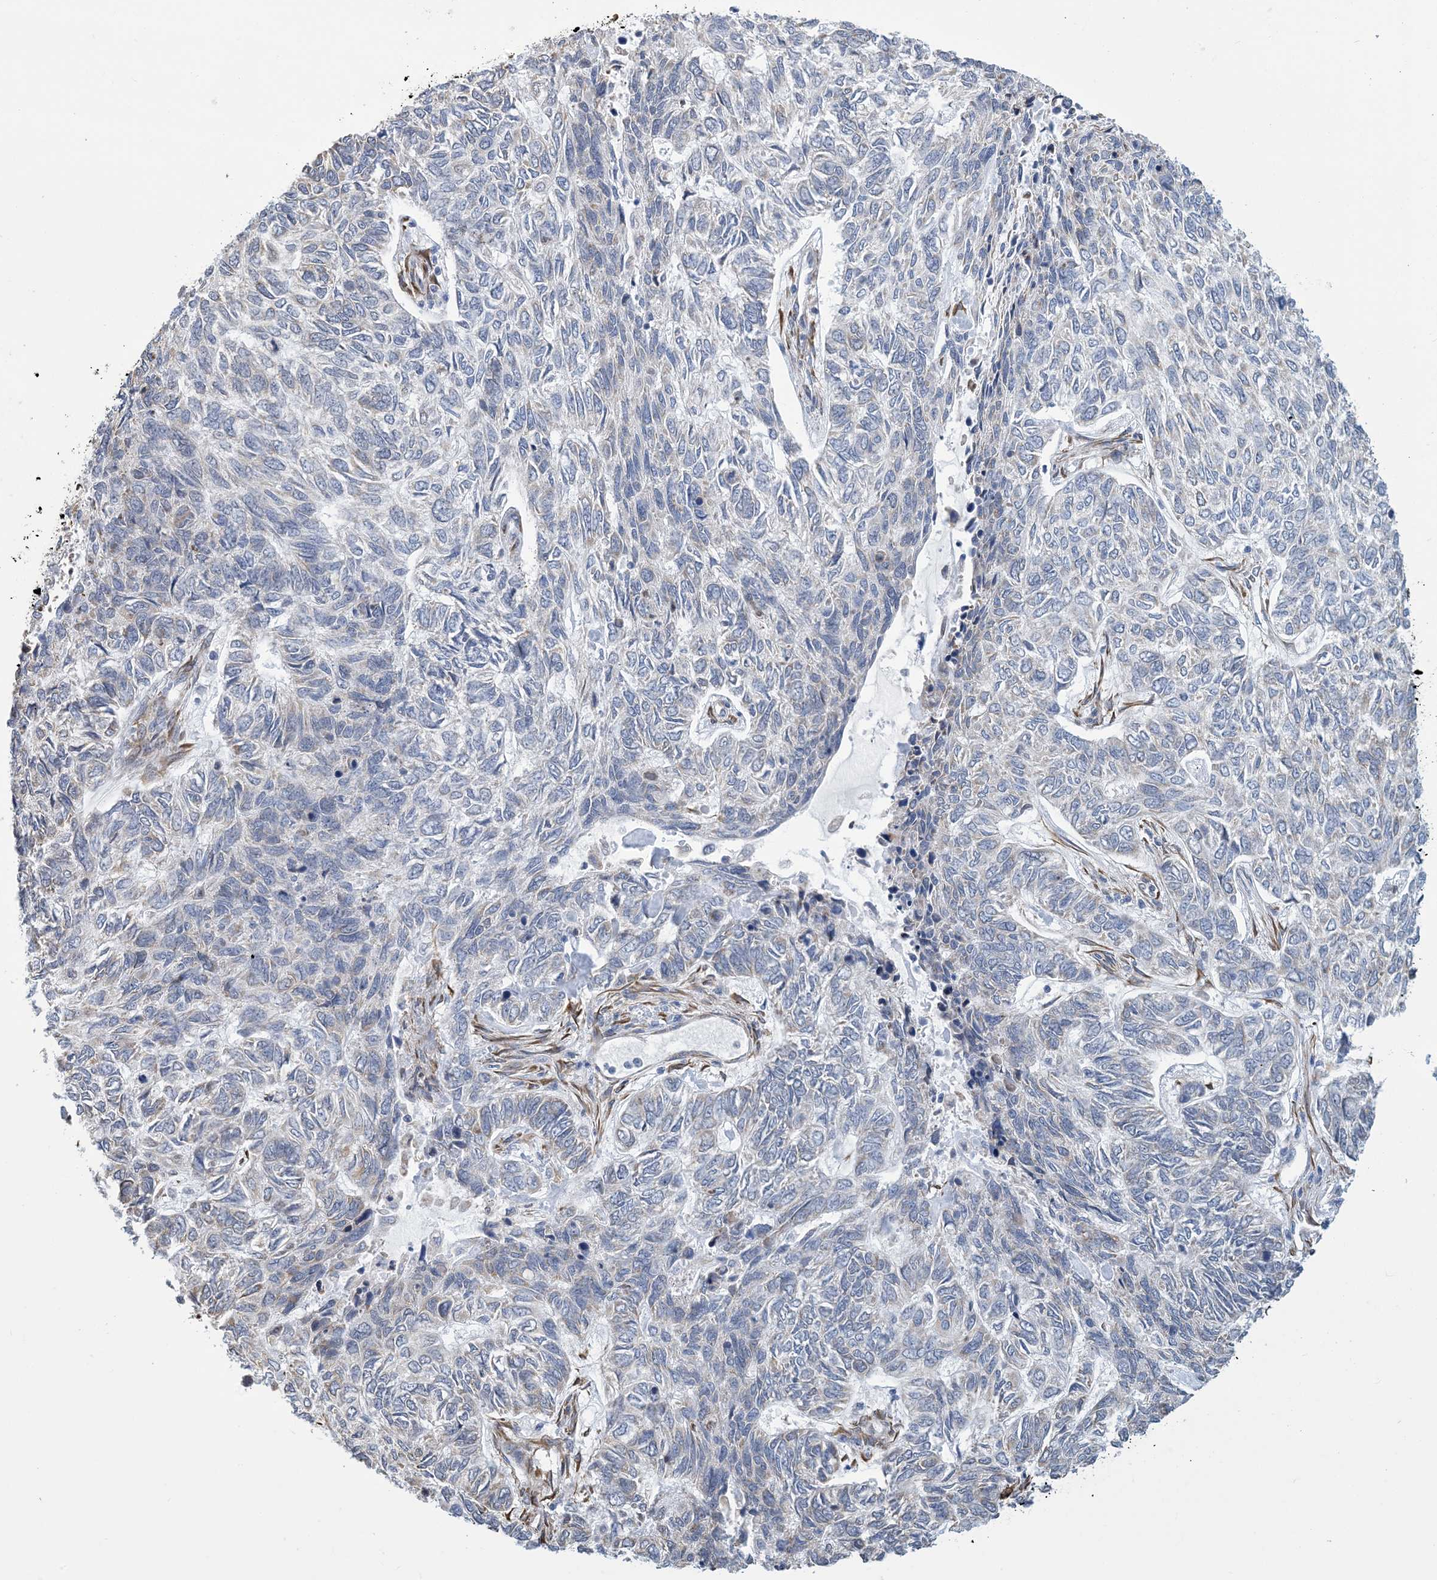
{"staining": {"intensity": "negative", "quantity": "none", "location": "none"}, "tissue": "skin cancer", "cell_type": "Tumor cells", "image_type": "cancer", "snomed": [{"axis": "morphology", "description": "Basal cell carcinoma"}, {"axis": "topography", "description": "Skin"}], "caption": "DAB immunohistochemical staining of human skin basal cell carcinoma demonstrates no significant positivity in tumor cells.", "gene": "CCDC14", "patient": {"sex": "female", "age": 65}}